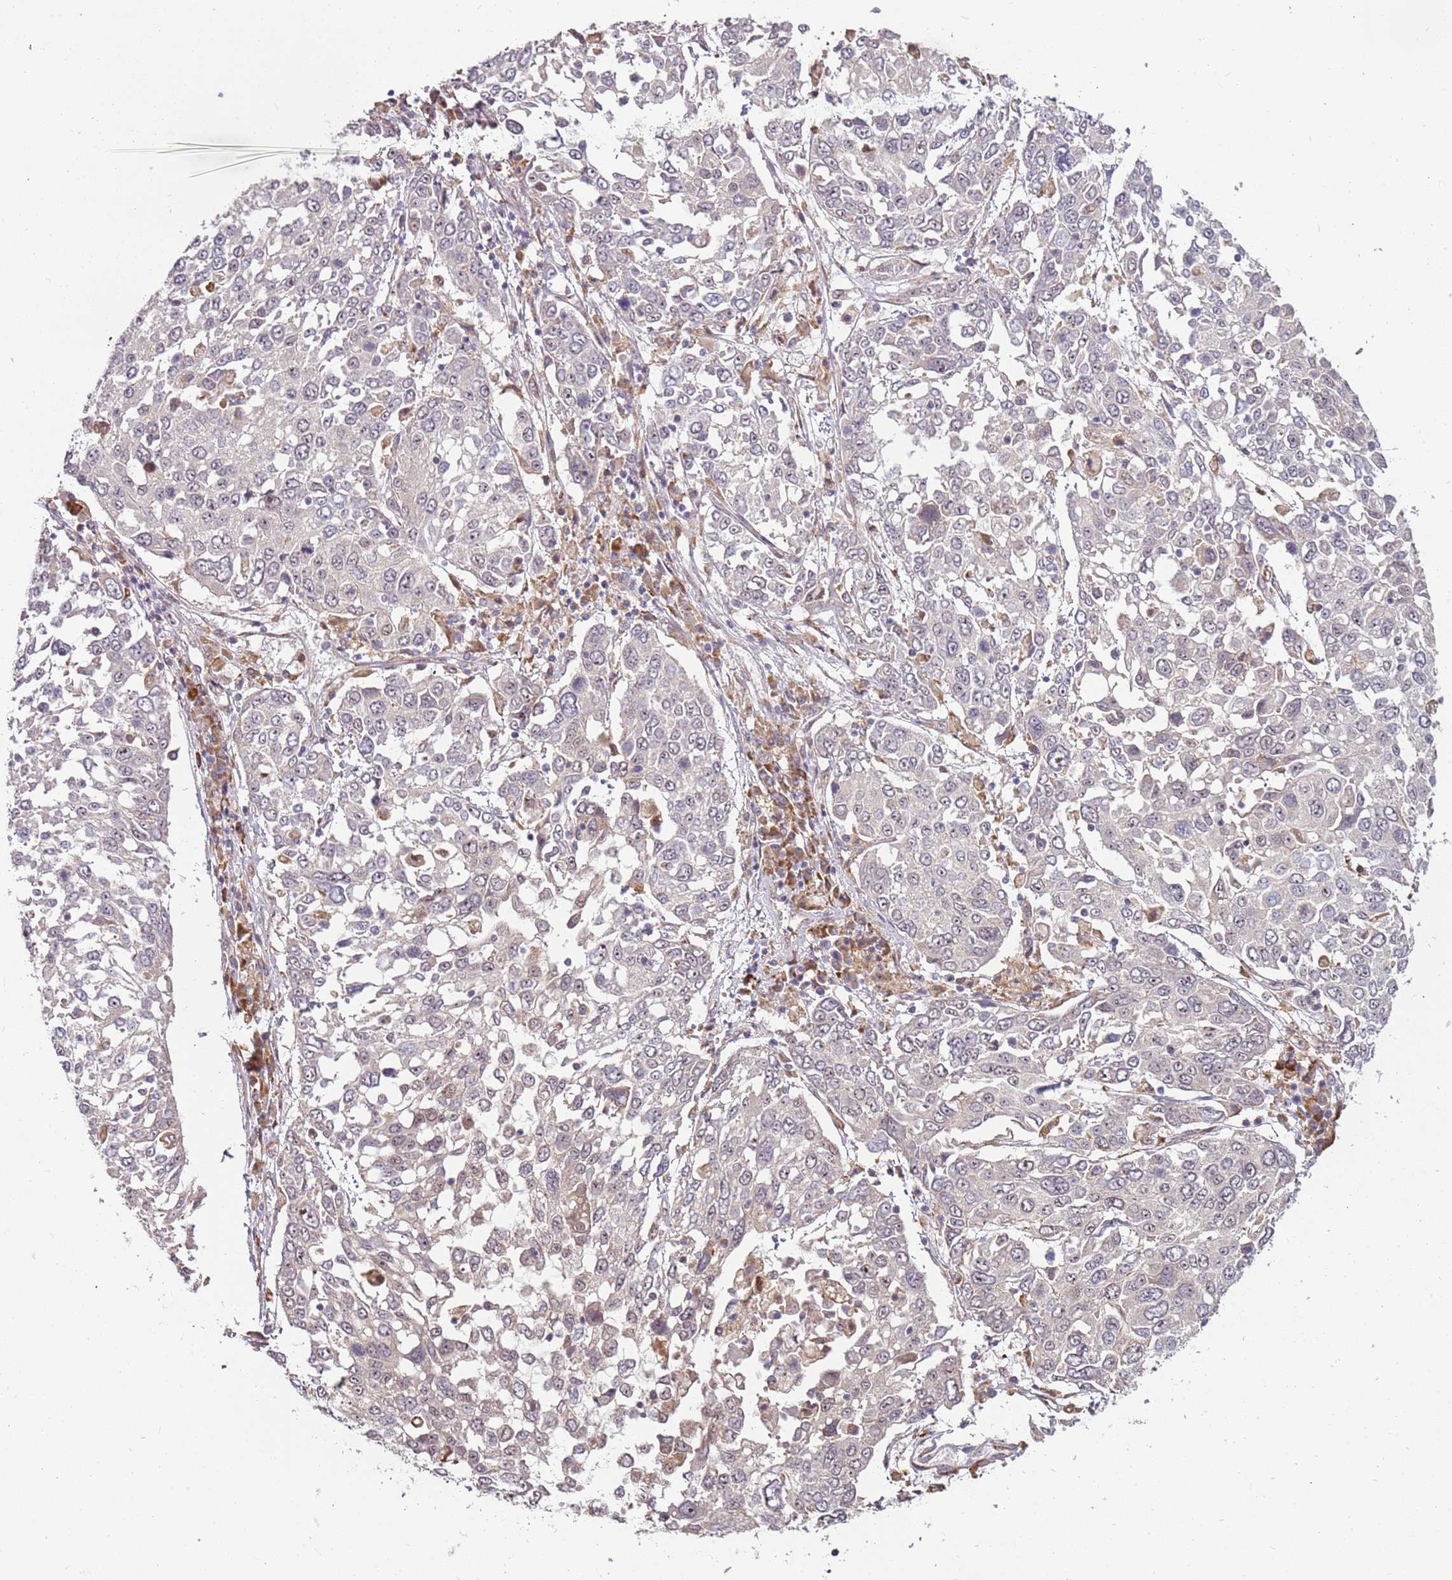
{"staining": {"intensity": "negative", "quantity": "none", "location": "none"}, "tissue": "lung cancer", "cell_type": "Tumor cells", "image_type": "cancer", "snomed": [{"axis": "morphology", "description": "Squamous cell carcinoma, NOS"}, {"axis": "topography", "description": "Lung"}], "caption": "DAB immunohistochemical staining of human squamous cell carcinoma (lung) exhibits no significant staining in tumor cells.", "gene": "UCMA", "patient": {"sex": "male", "age": 65}}